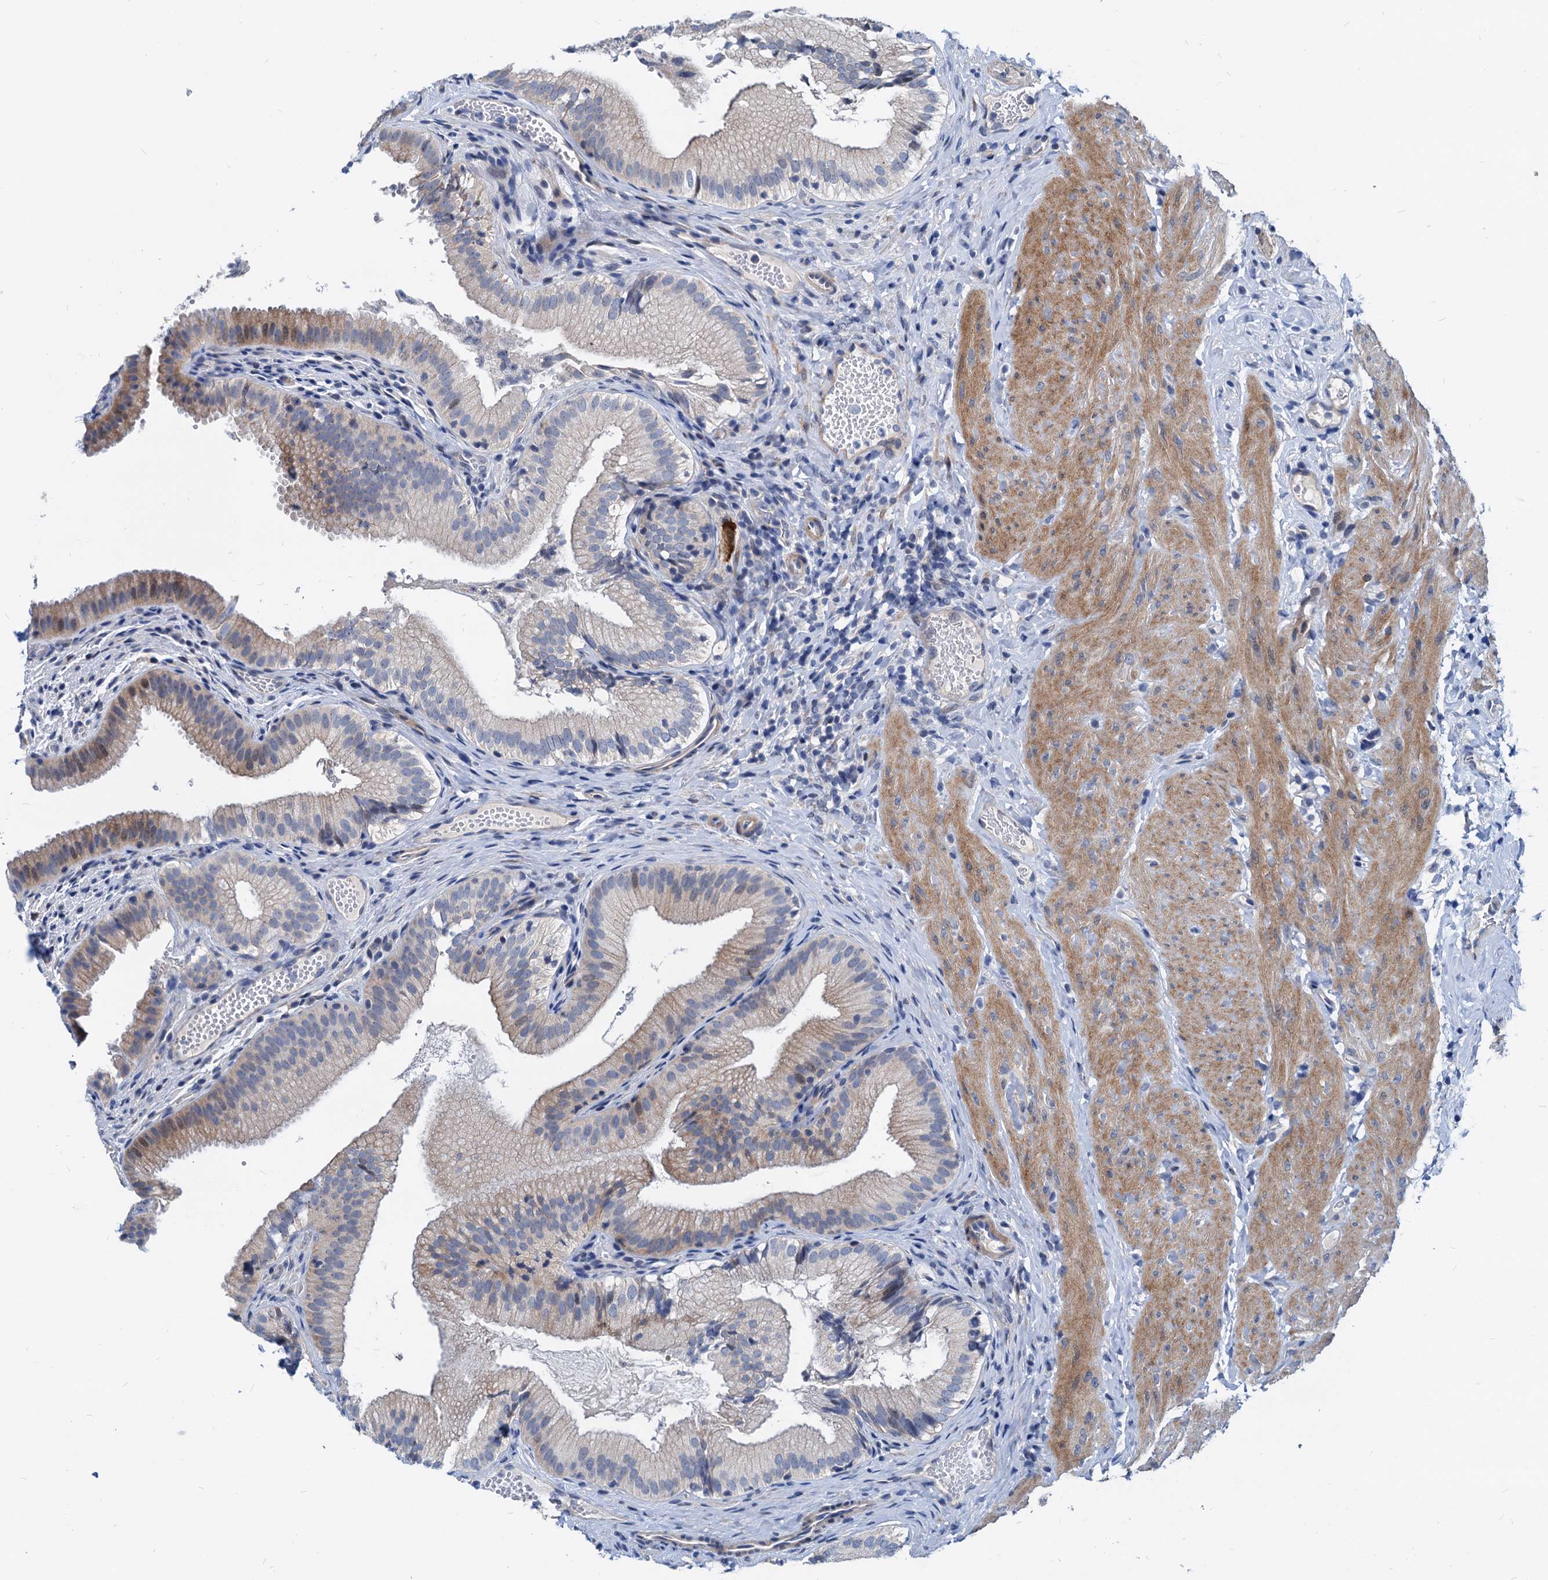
{"staining": {"intensity": "moderate", "quantity": "<25%", "location": "cytoplasmic/membranous"}, "tissue": "gallbladder", "cell_type": "Glandular cells", "image_type": "normal", "snomed": [{"axis": "morphology", "description": "Normal tissue, NOS"}, {"axis": "topography", "description": "Gallbladder"}], "caption": "Immunohistochemical staining of normal human gallbladder reveals moderate cytoplasmic/membranous protein positivity in about <25% of glandular cells. (brown staining indicates protein expression, while blue staining denotes nuclei).", "gene": "HSF2", "patient": {"sex": "female", "age": 30}}